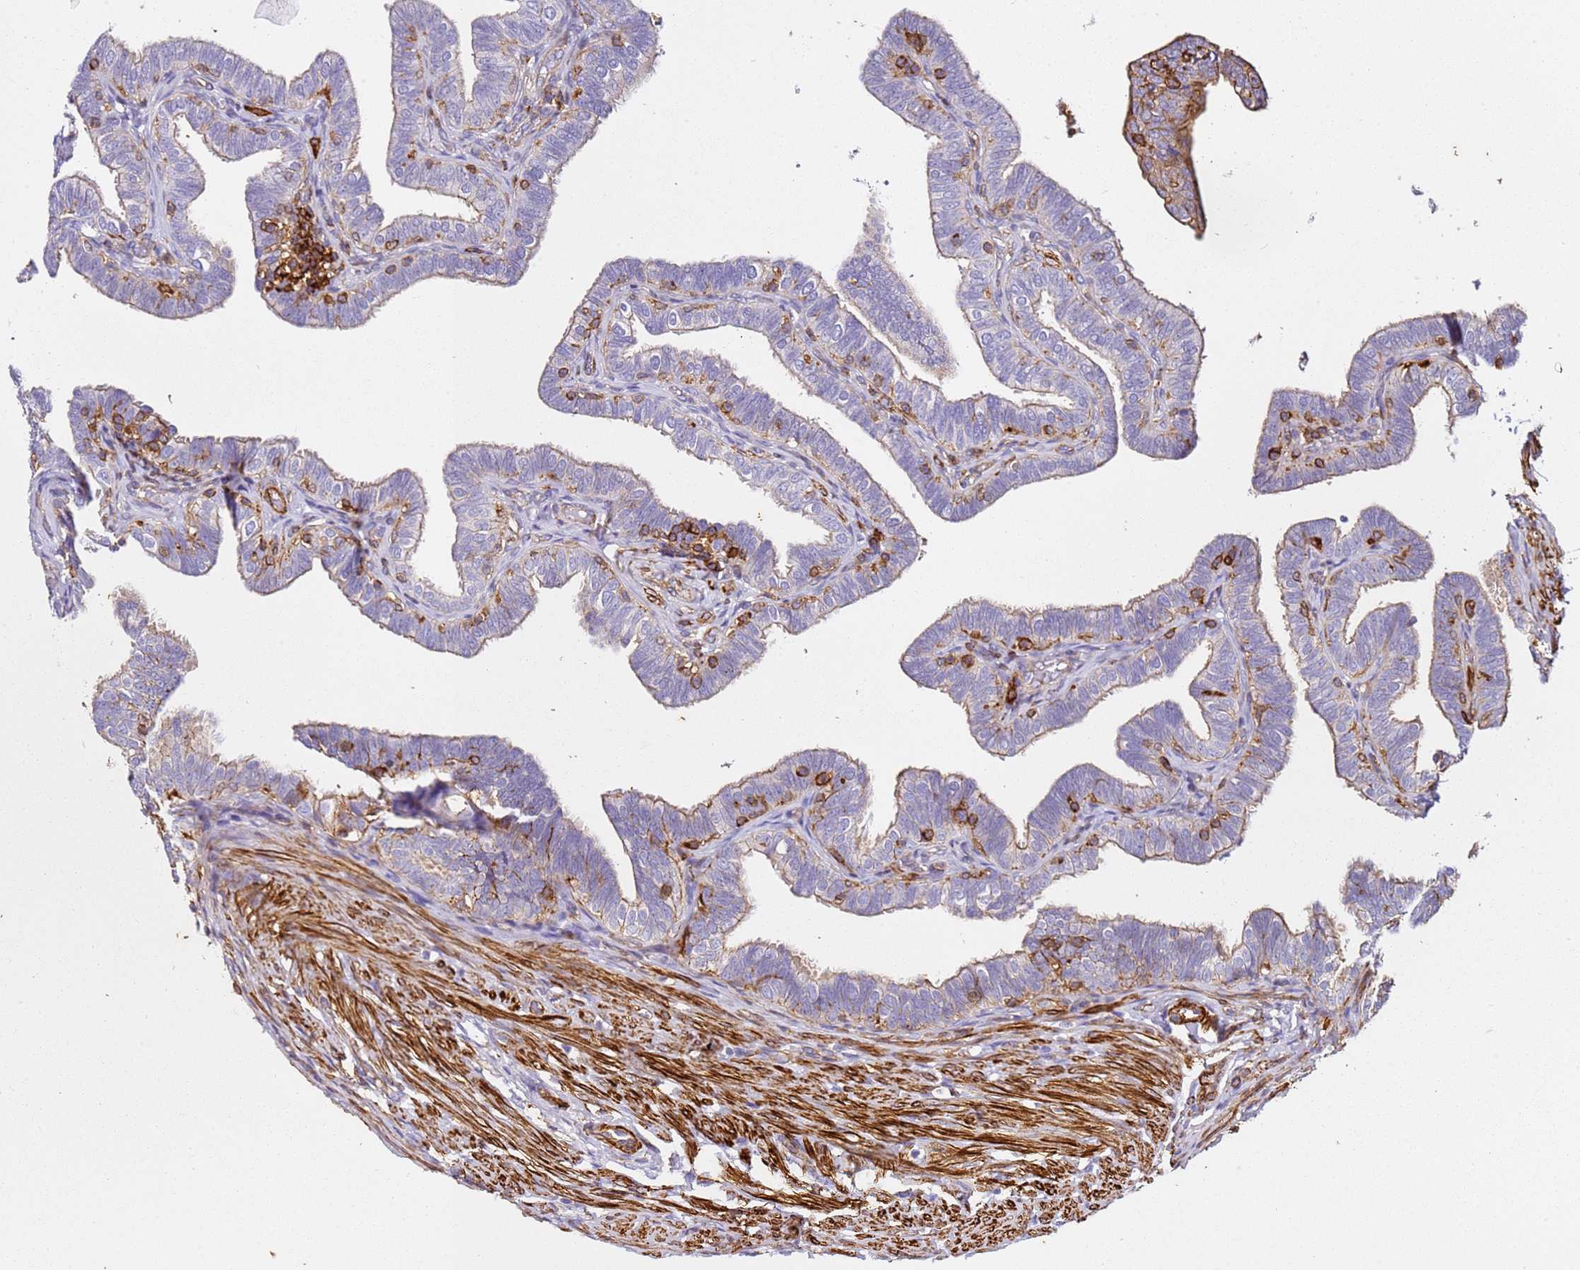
{"staining": {"intensity": "weak", "quantity": "<25%", "location": "cytoplasmic/membranous"}, "tissue": "fallopian tube", "cell_type": "Glandular cells", "image_type": "normal", "snomed": [{"axis": "morphology", "description": "Normal tissue, NOS"}, {"axis": "topography", "description": "Fallopian tube"}], "caption": "Fallopian tube stained for a protein using immunohistochemistry (IHC) reveals no positivity glandular cells.", "gene": "ZNF671", "patient": {"sex": "female", "age": 39}}